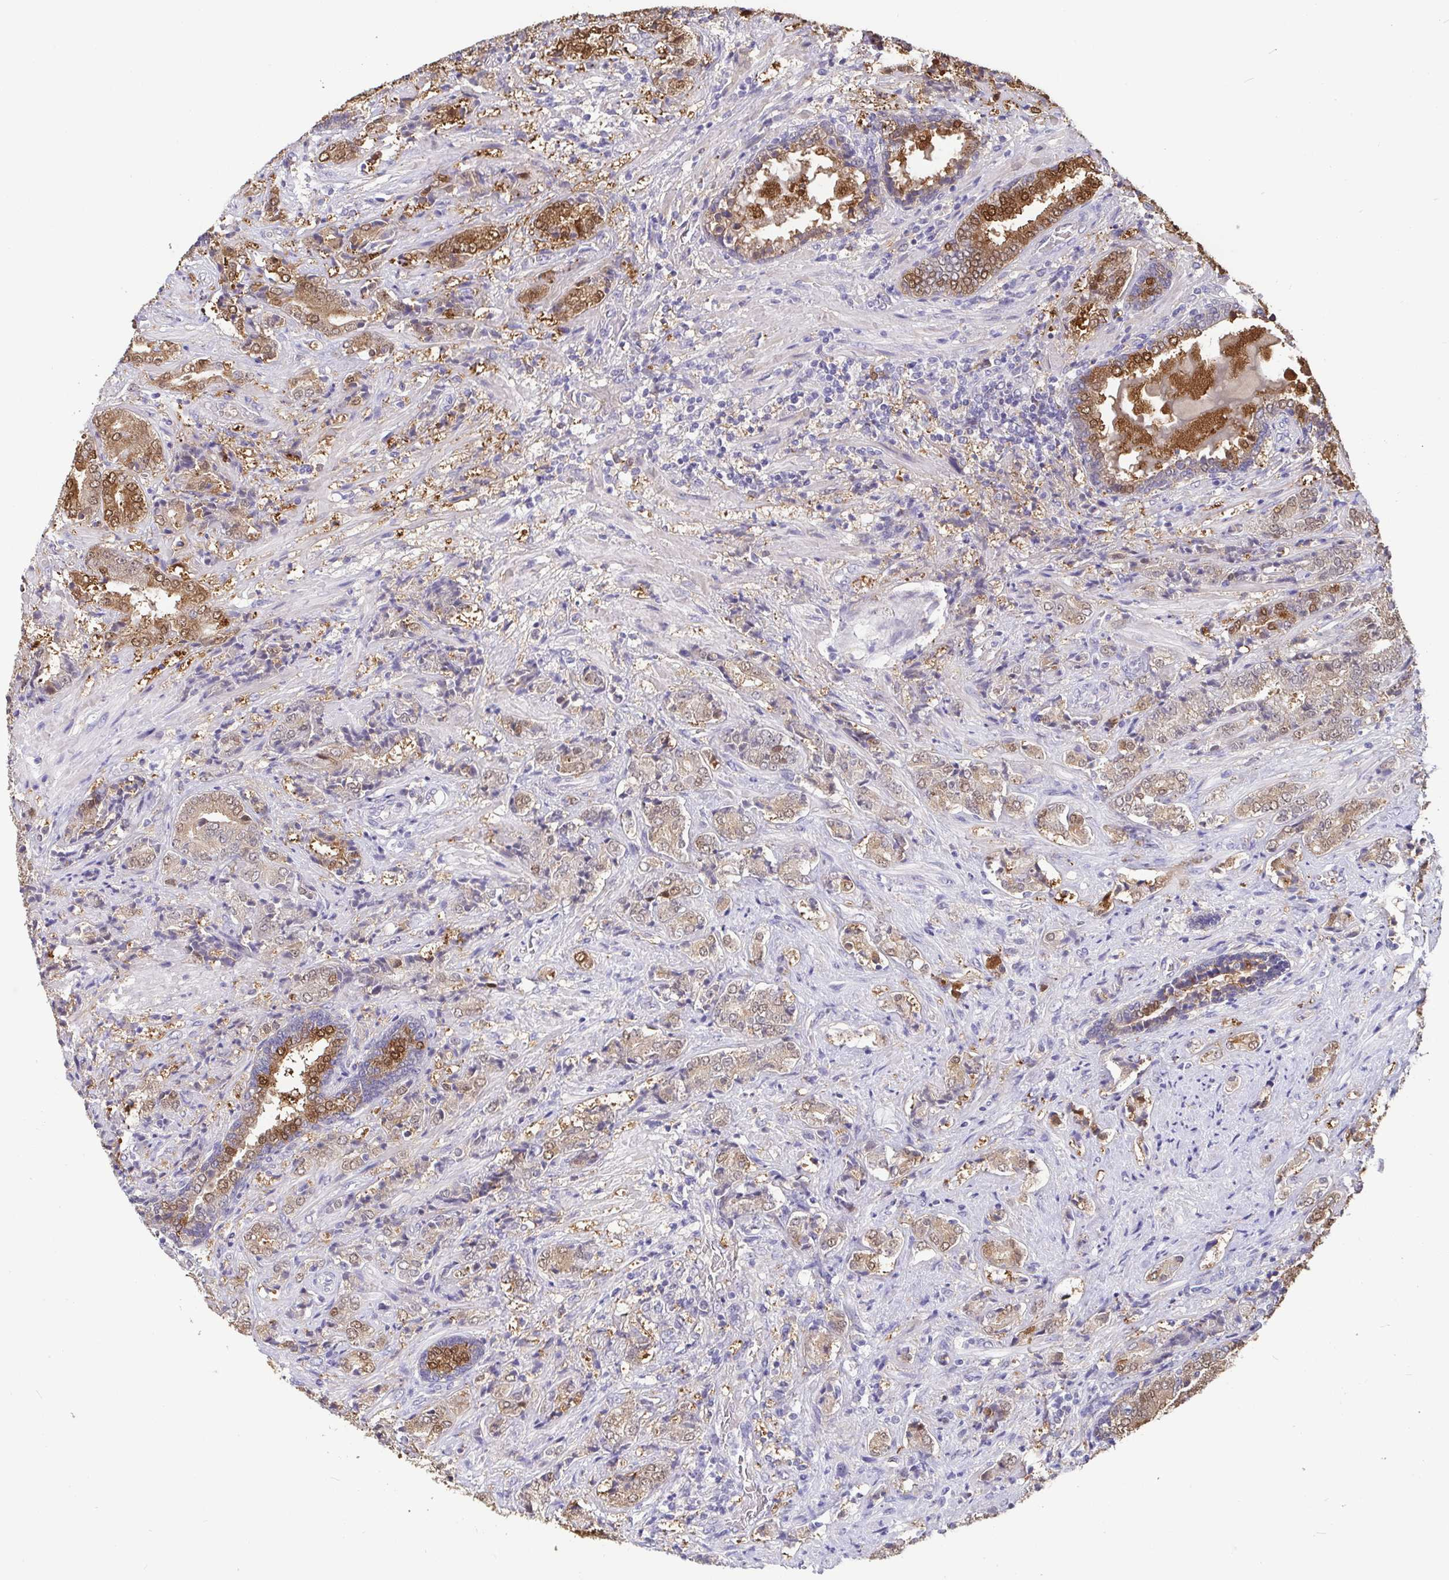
{"staining": {"intensity": "moderate", "quantity": "<25%", "location": "cytoplasmic/membranous,nuclear"}, "tissue": "prostate cancer", "cell_type": "Tumor cells", "image_type": "cancer", "snomed": [{"axis": "morphology", "description": "Adenocarcinoma, High grade"}, {"axis": "topography", "description": "Prostate"}], "caption": "This is a micrograph of IHC staining of prostate cancer, which shows moderate positivity in the cytoplasmic/membranous and nuclear of tumor cells.", "gene": "IDH1", "patient": {"sex": "male", "age": 62}}